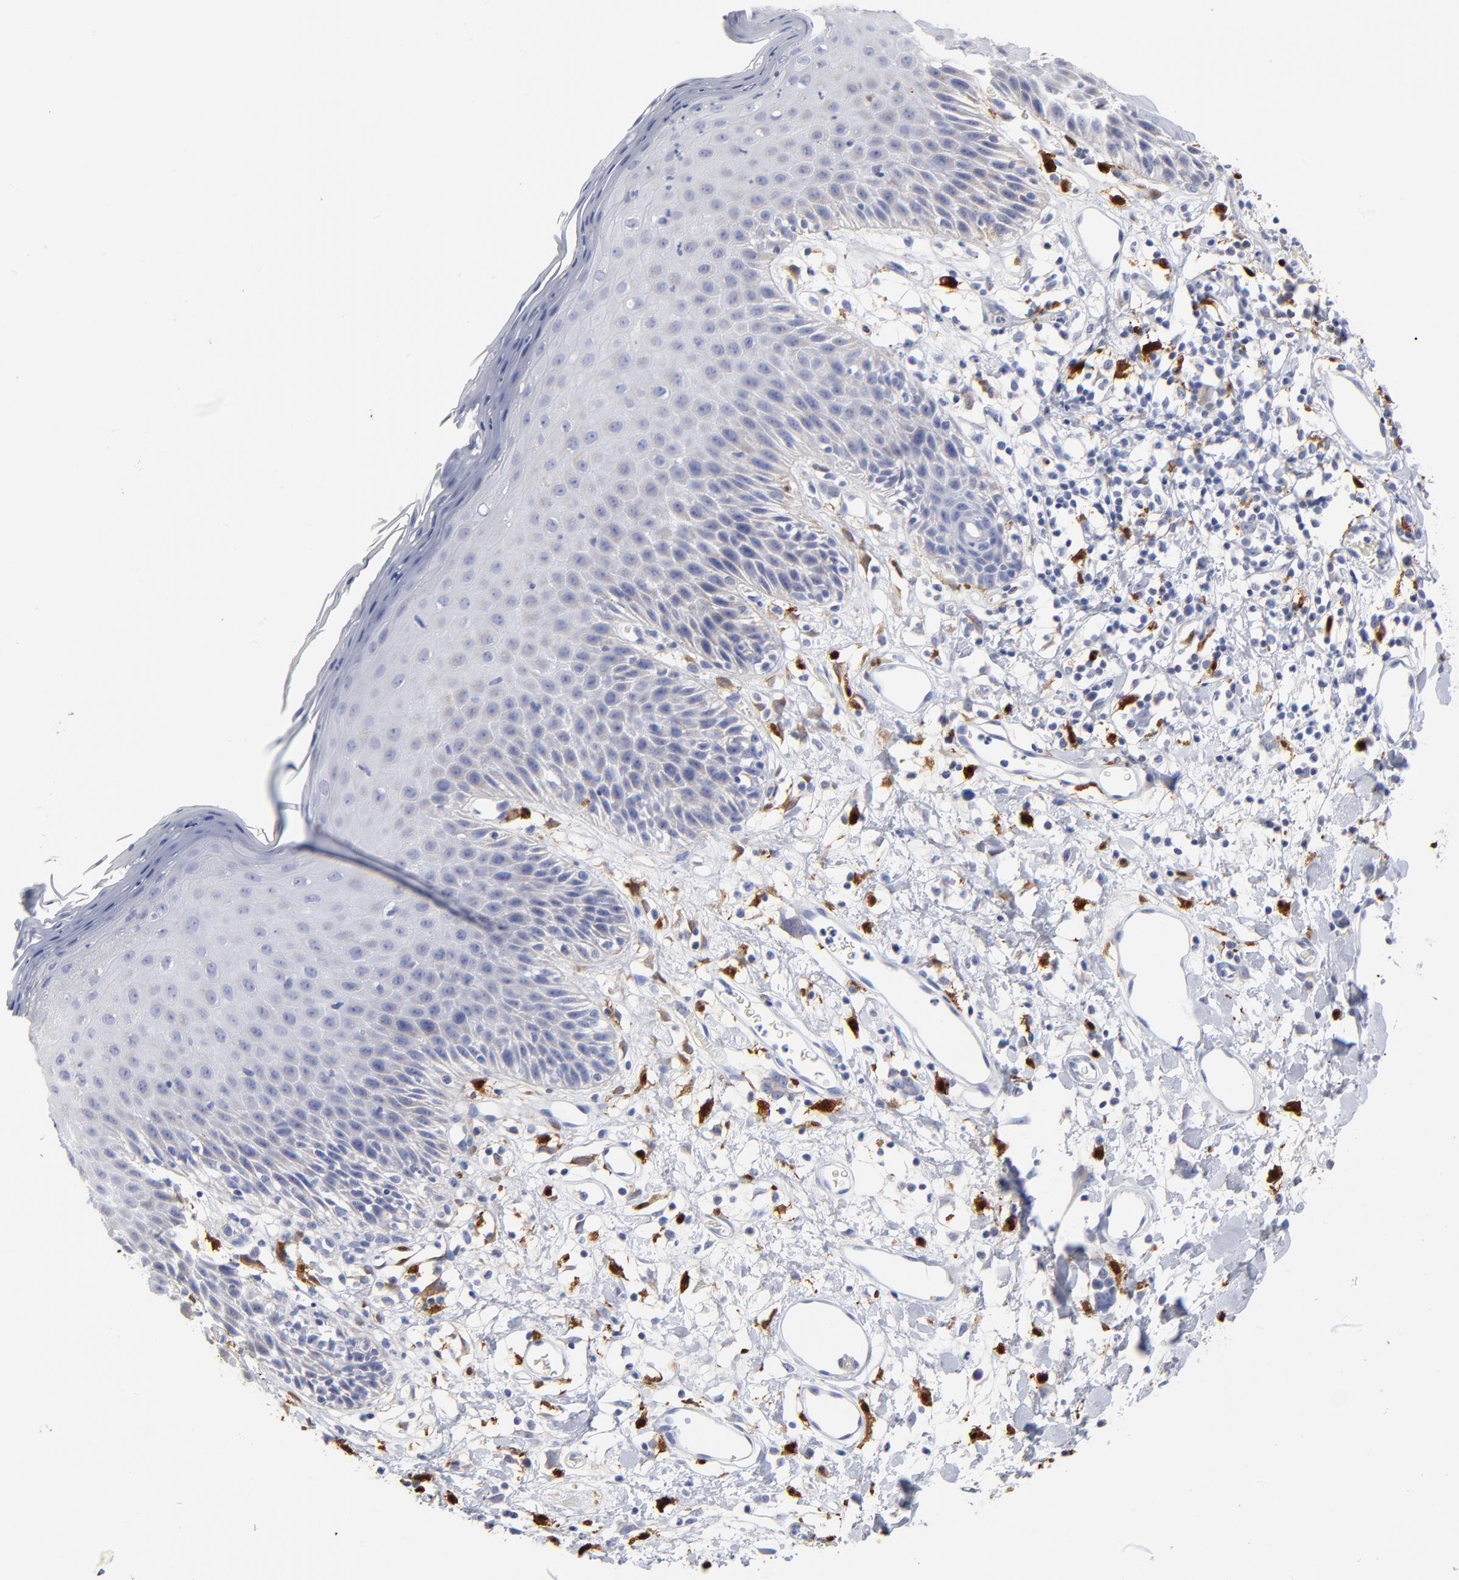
{"staining": {"intensity": "negative", "quantity": "none", "location": "none"}, "tissue": "skin", "cell_type": "Epidermal cells", "image_type": "normal", "snomed": [{"axis": "morphology", "description": "Normal tissue, NOS"}, {"axis": "topography", "description": "Vulva"}, {"axis": "topography", "description": "Peripheral nerve tissue"}], "caption": "High magnification brightfield microscopy of benign skin stained with DAB (brown) and counterstained with hematoxylin (blue): epidermal cells show no significant staining.", "gene": "PTP4A1", "patient": {"sex": "female", "age": 68}}